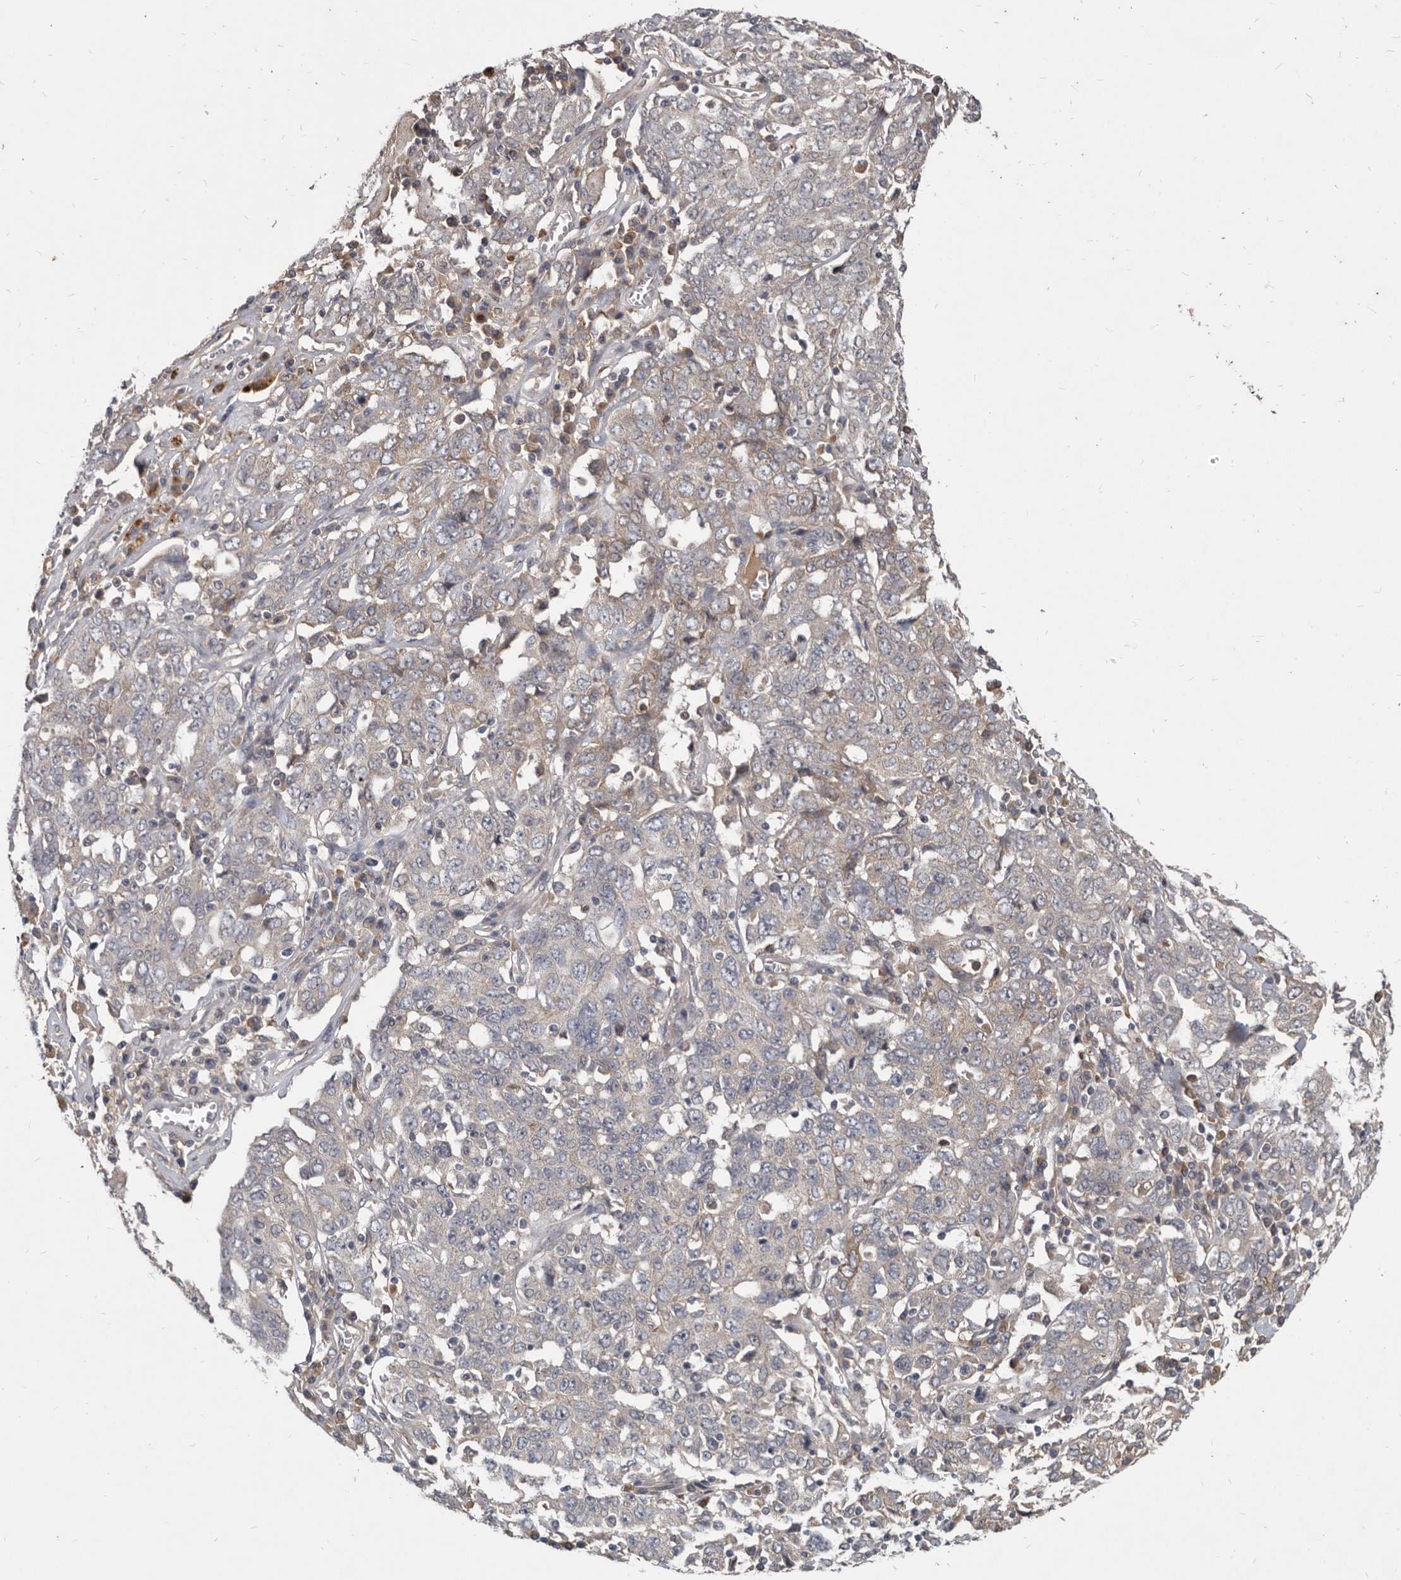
{"staining": {"intensity": "weak", "quantity": "25%-75%", "location": "cytoplasmic/membranous"}, "tissue": "ovarian cancer", "cell_type": "Tumor cells", "image_type": "cancer", "snomed": [{"axis": "morphology", "description": "Carcinoma, endometroid"}, {"axis": "topography", "description": "Ovary"}], "caption": "There is low levels of weak cytoplasmic/membranous positivity in tumor cells of ovarian cancer (endometroid carcinoma), as demonstrated by immunohistochemical staining (brown color).", "gene": "DNAJC28", "patient": {"sex": "female", "age": 62}}